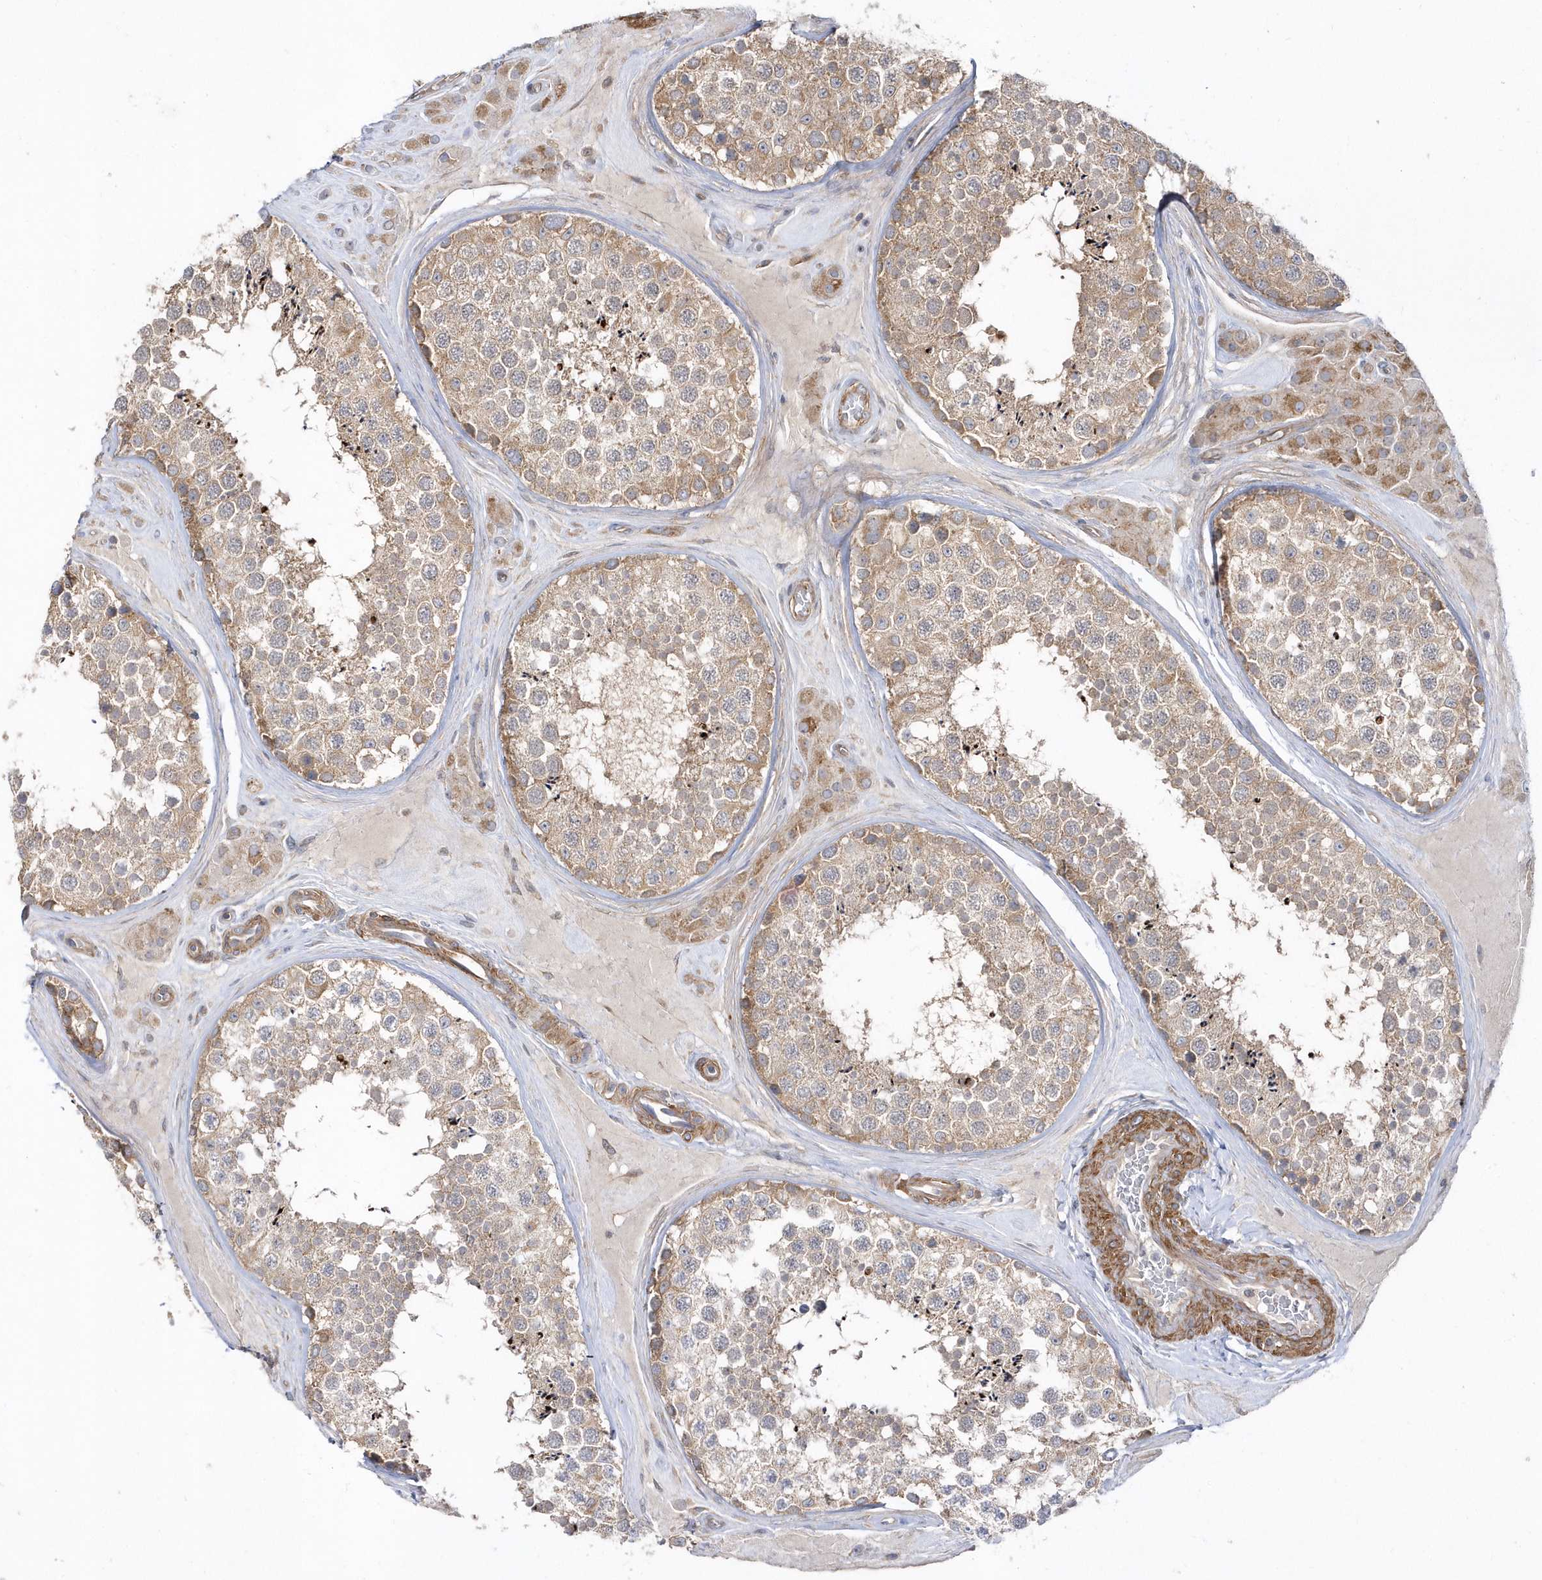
{"staining": {"intensity": "moderate", "quantity": "25%-75%", "location": "cytoplasmic/membranous"}, "tissue": "testis", "cell_type": "Cells in seminiferous ducts", "image_type": "normal", "snomed": [{"axis": "morphology", "description": "Normal tissue, NOS"}, {"axis": "topography", "description": "Testis"}], "caption": "Immunohistochemistry (IHC) staining of unremarkable testis, which reveals medium levels of moderate cytoplasmic/membranous positivity in approximately 25%-75% of cells in seminiferous ducts indicating moderate cytoplasmic/membranous protein expression. The staining was performed using DAB (3,3'-diaminobenzidine) (brown) for protein detection and nuclei were counterstained in hematoxylin (blue).", "gene": "LEXM", "patient": {"sex": "male", "age": 46}}